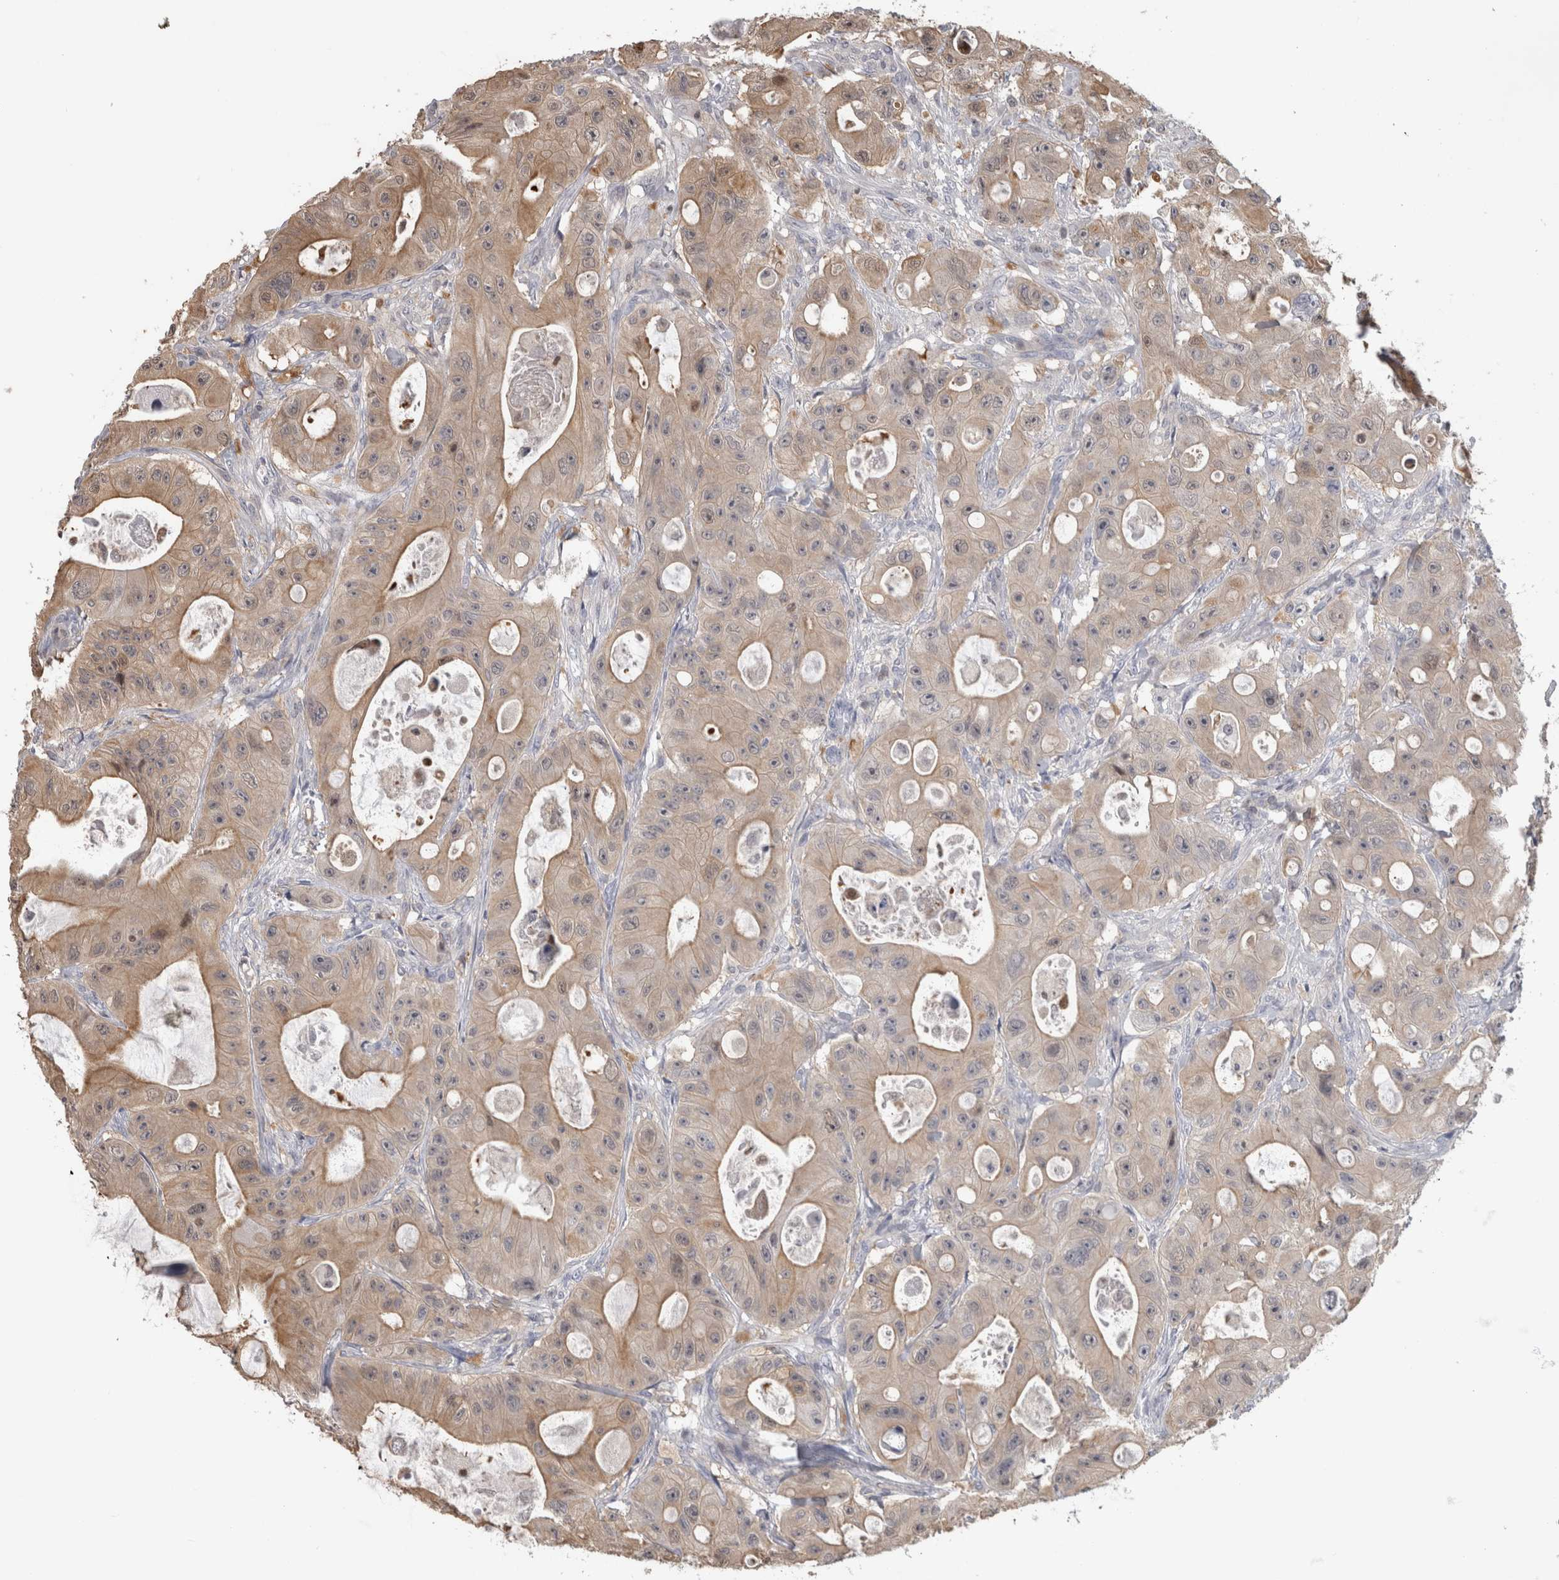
{"staining": {"intensity": "weak", "quantity": "25%-75%", "location": "cytoplasmic/membranous"}, "tissue": "colorectal cancer", "cell_type": "Tumor cells", "image_type": "cancer", "snomed": [{"axis": "morphology", "description": "Adenocarcinoma, NOS"}, {"axis": "topography", "description": "Colon"}], "caption": "About 25%-75% of tumor cells in human adenocarcinoma (colorectal) reveal weak cytoplasmic/membranous protein expression as visualized by brown immunohistochemical staining.", "gene": "USH1G", "patient": {"sex": "female", "age": 46}}